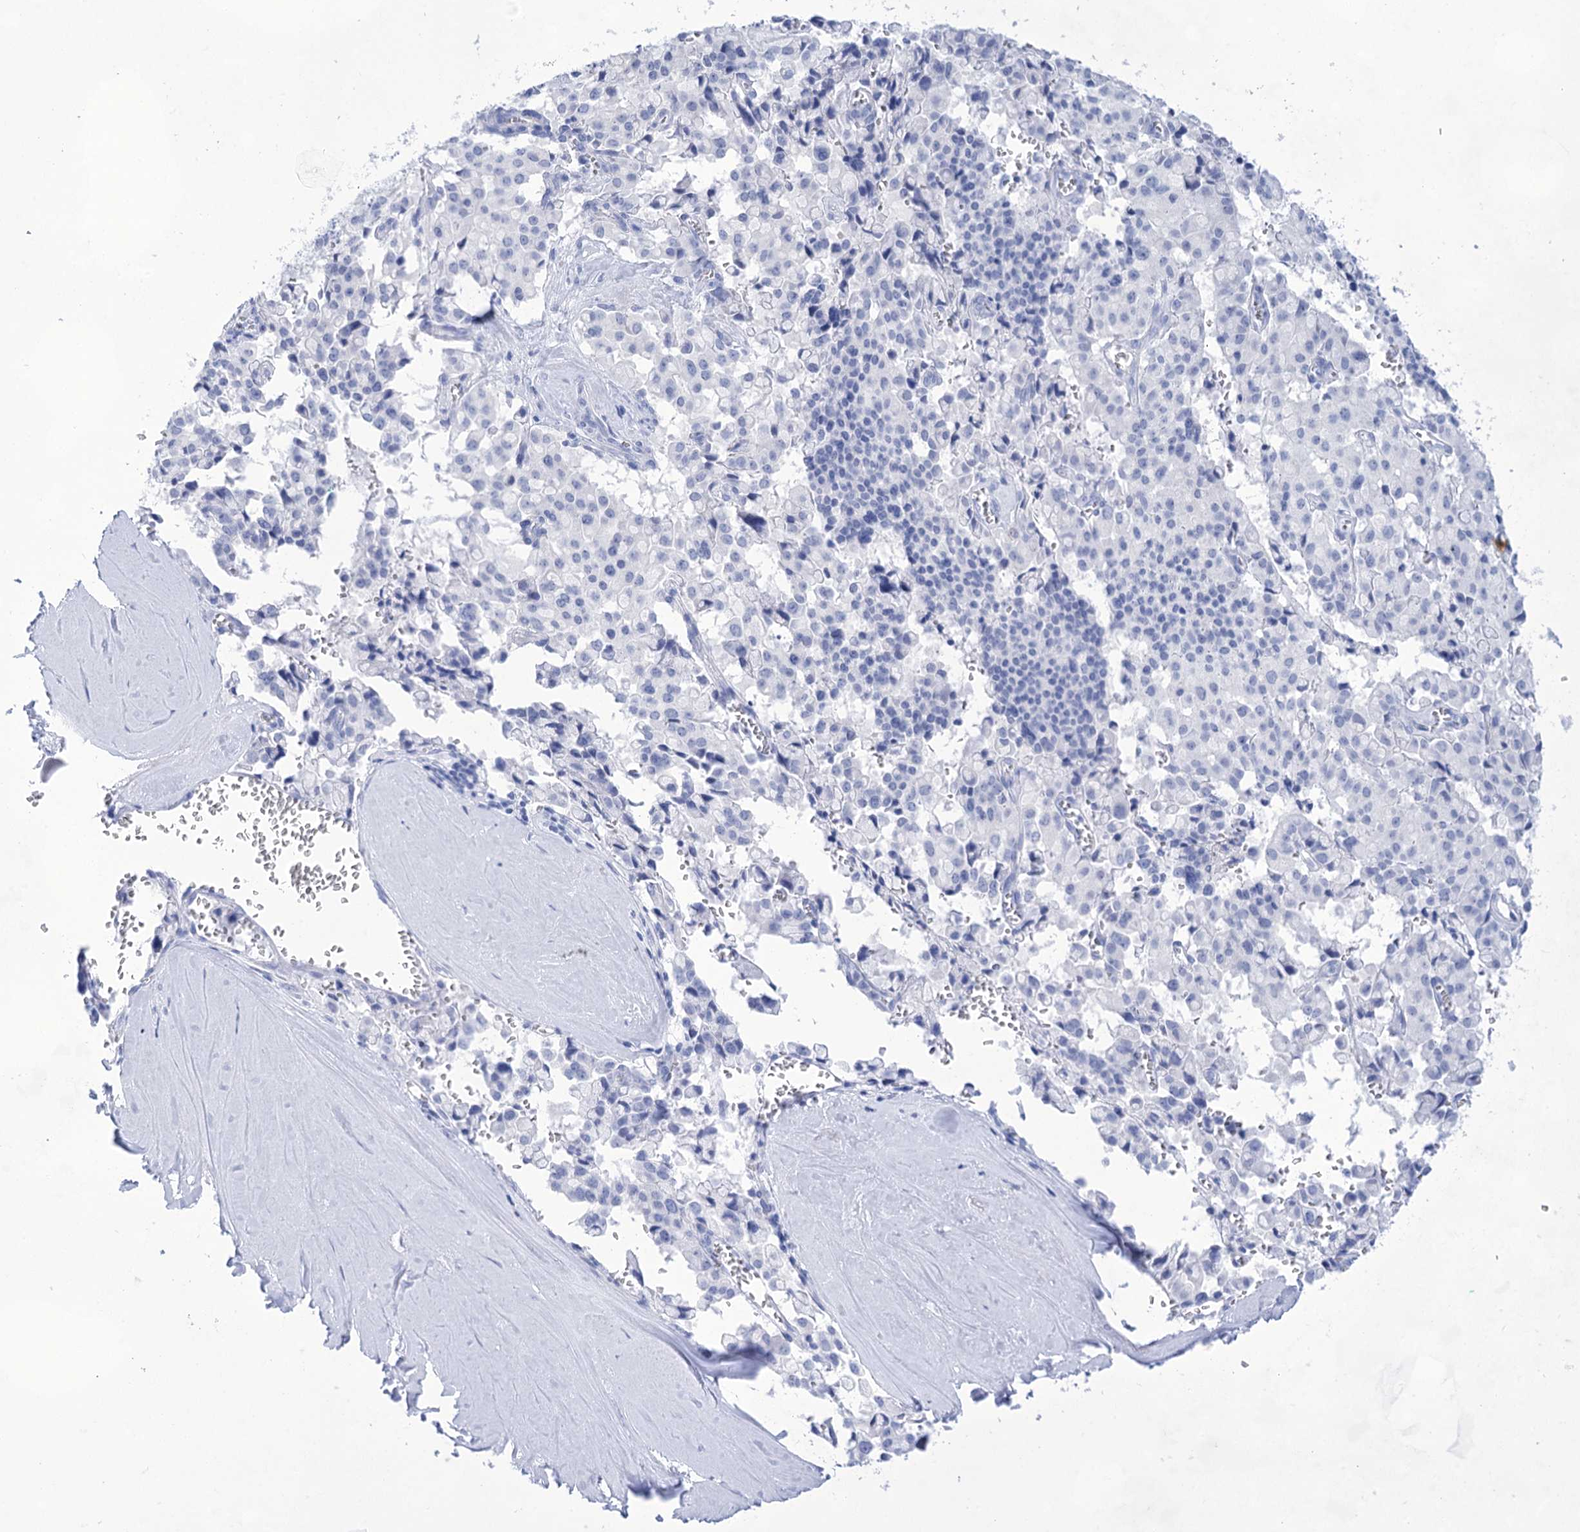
{"staining": {"intensity": "negative", "quantity": "none", "location": "none"}, "tissue": "pancreatic cancer", "cell_type": "Tumor cells", "image_type": "cancer", "snomed": [{"axis": "morphology", "description": "Adenocarcinoma, NOS"}, {"axis": "topography", "description": "Pancreas"}], "caption": "High power microscopy image of an IHC photomicrograph of pancreatic cancer (adenocarcinoma), revealing no significant positivity in tumor cells.", "gene": "LALBA", "patient": {"sex": "male", "age": 65}}